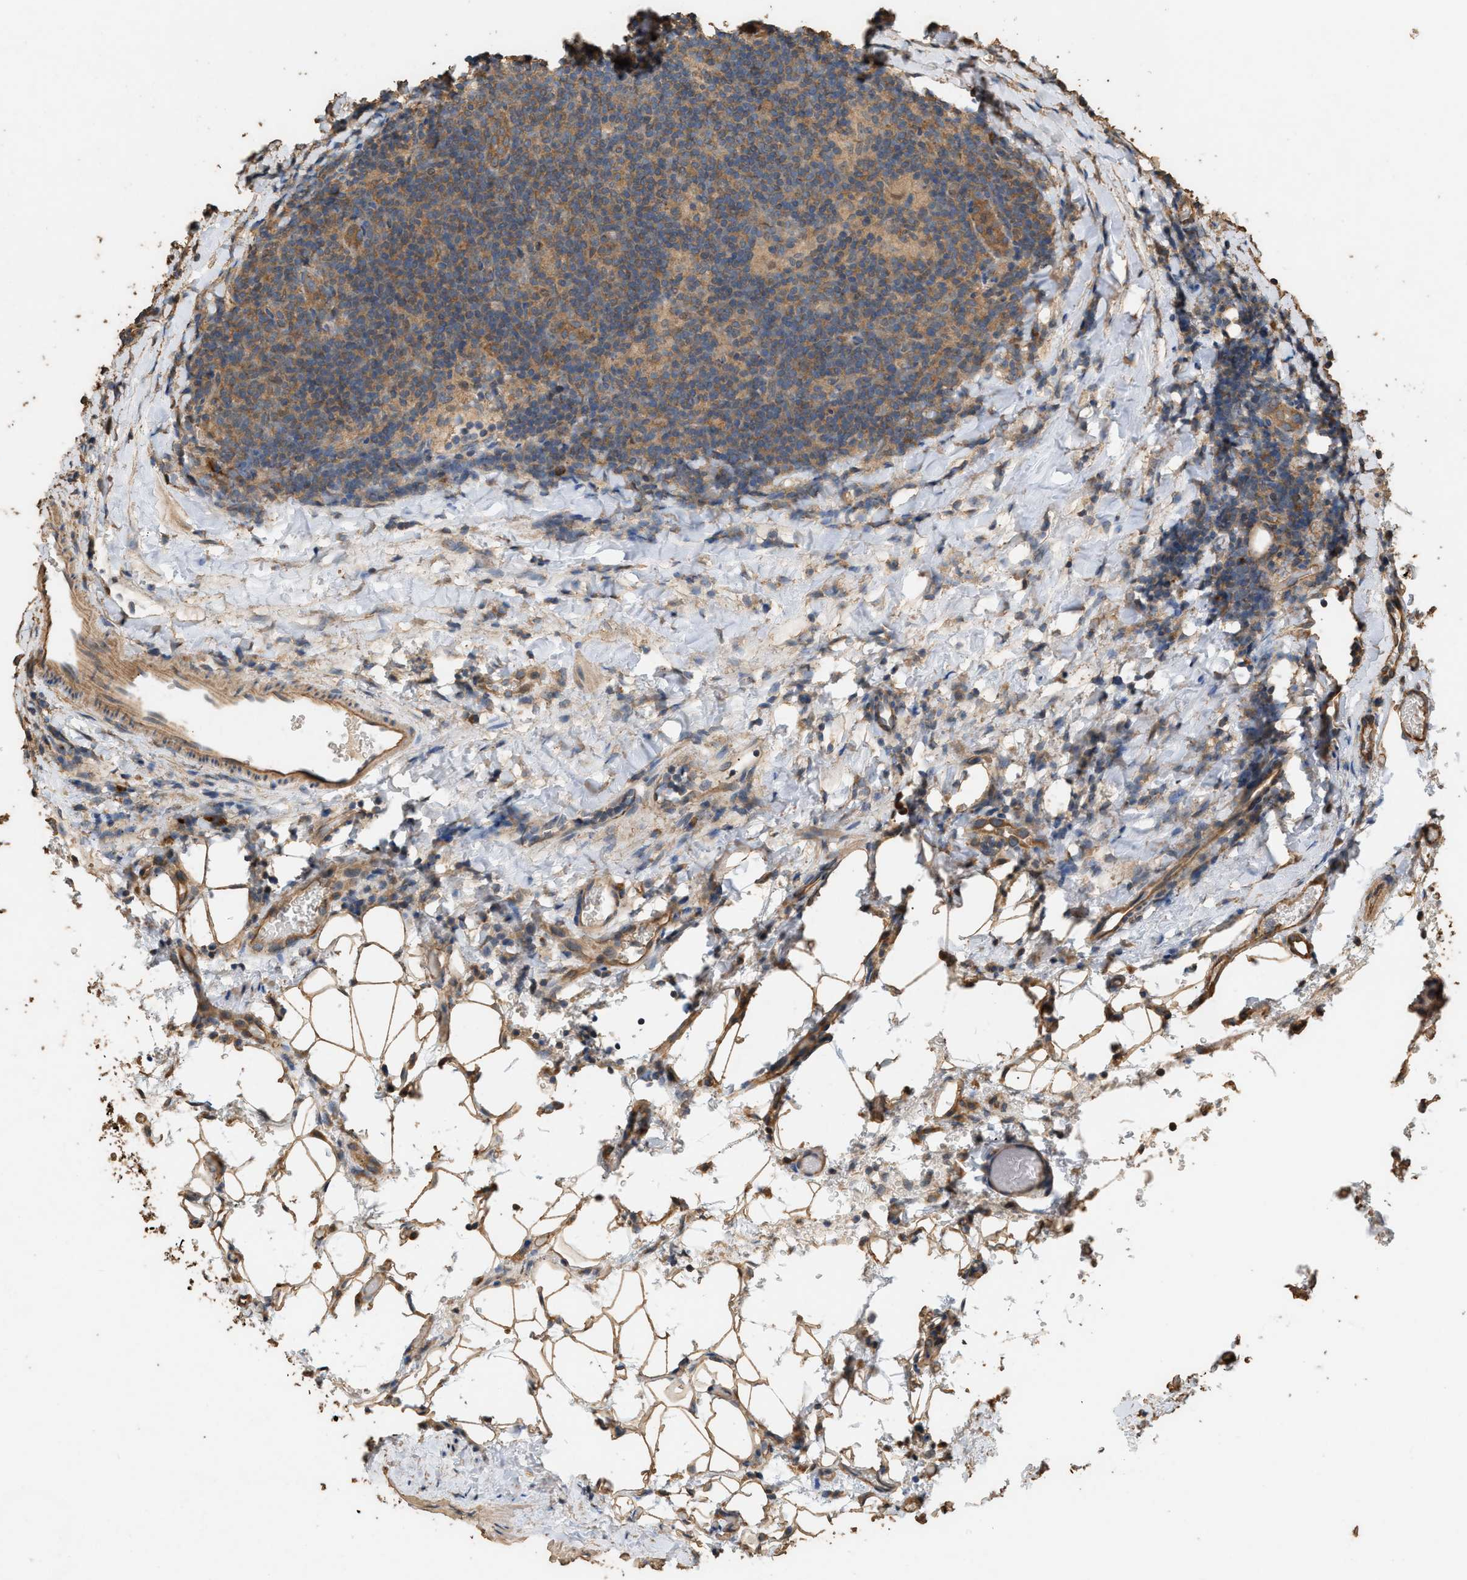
{"staining": {"intensity": "weak", "quantity": ">75%", "location": "cytoplasmic/membranous"}, "tissue": "lymphoma", "cell_type": "Tumor cells", "image_type": "cancer", "snomed": [{"axis": "morphology", "description": "Hodgkin's disease, NOS"}, {"axis": "topography", "description": "Lymph node"}], "caption": "Immunohistochemical staining of human Hodgkin's disease exhibits weak cytoplasmic/membranous protein expression in approximately >75% of tumor cells. (DAB = brown stain, brightfield microscopy at high magnification).", "gene": "DCAF7", "patient": {"sex": "female", "age": 57}}